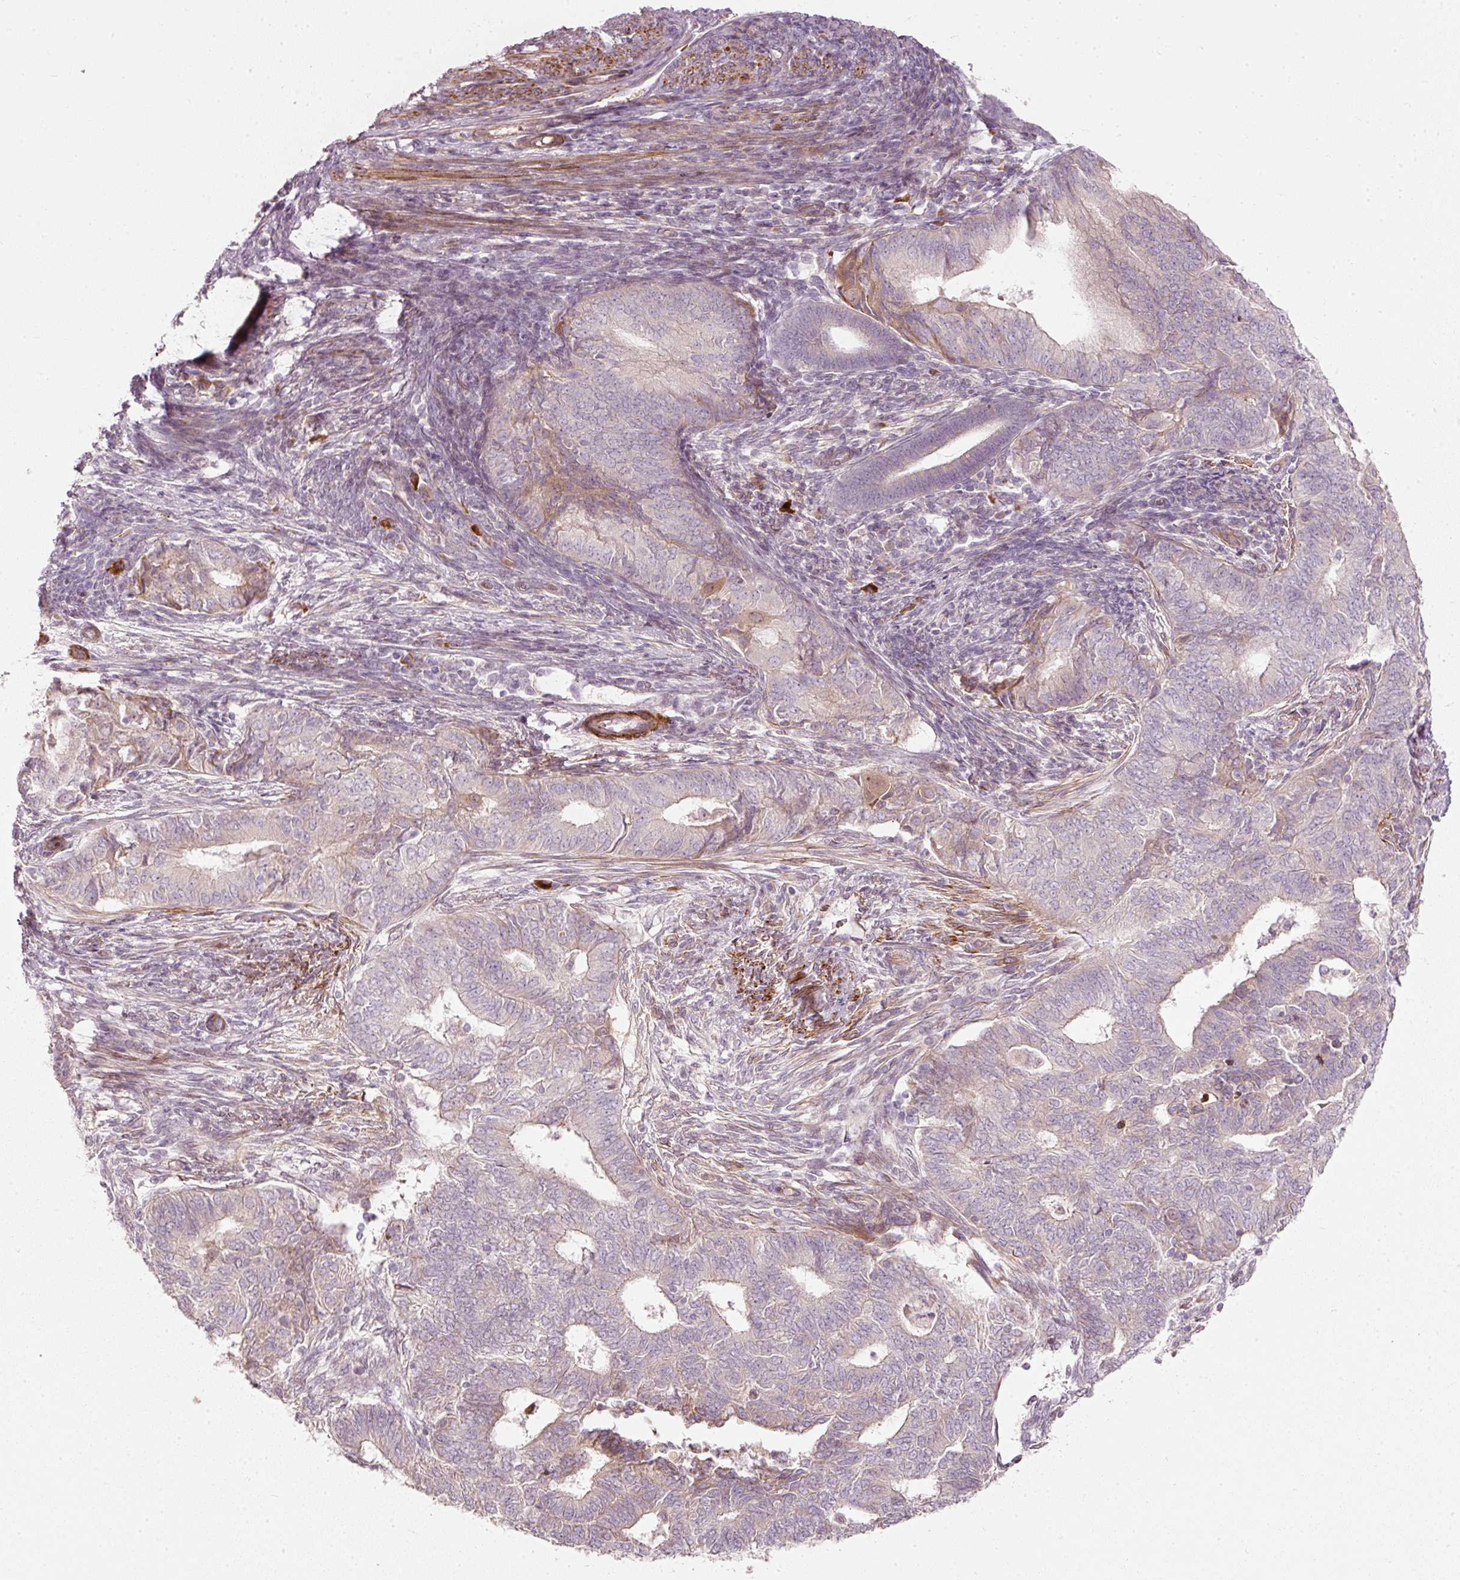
{"staining": {"intensity": "negative", "quantity": "none", "location": "none"}, "tissue": "endometrial cancer", "cell_type": "Tumor cells", "image_type": "cancer", "snomed": [{"axis": "morphology", "description": "Adenocarcinoma, NOS"}, {"axis": "topography", "description": "Endometrium"}], "caption": "A high-resolution histopathology image shows IHC staining of adenocarcinoma (endometrial), which reveals no significant staining in tumor cells.", "gene": "KCNQ1", "patient": {"sex": "female", "age": 62}}